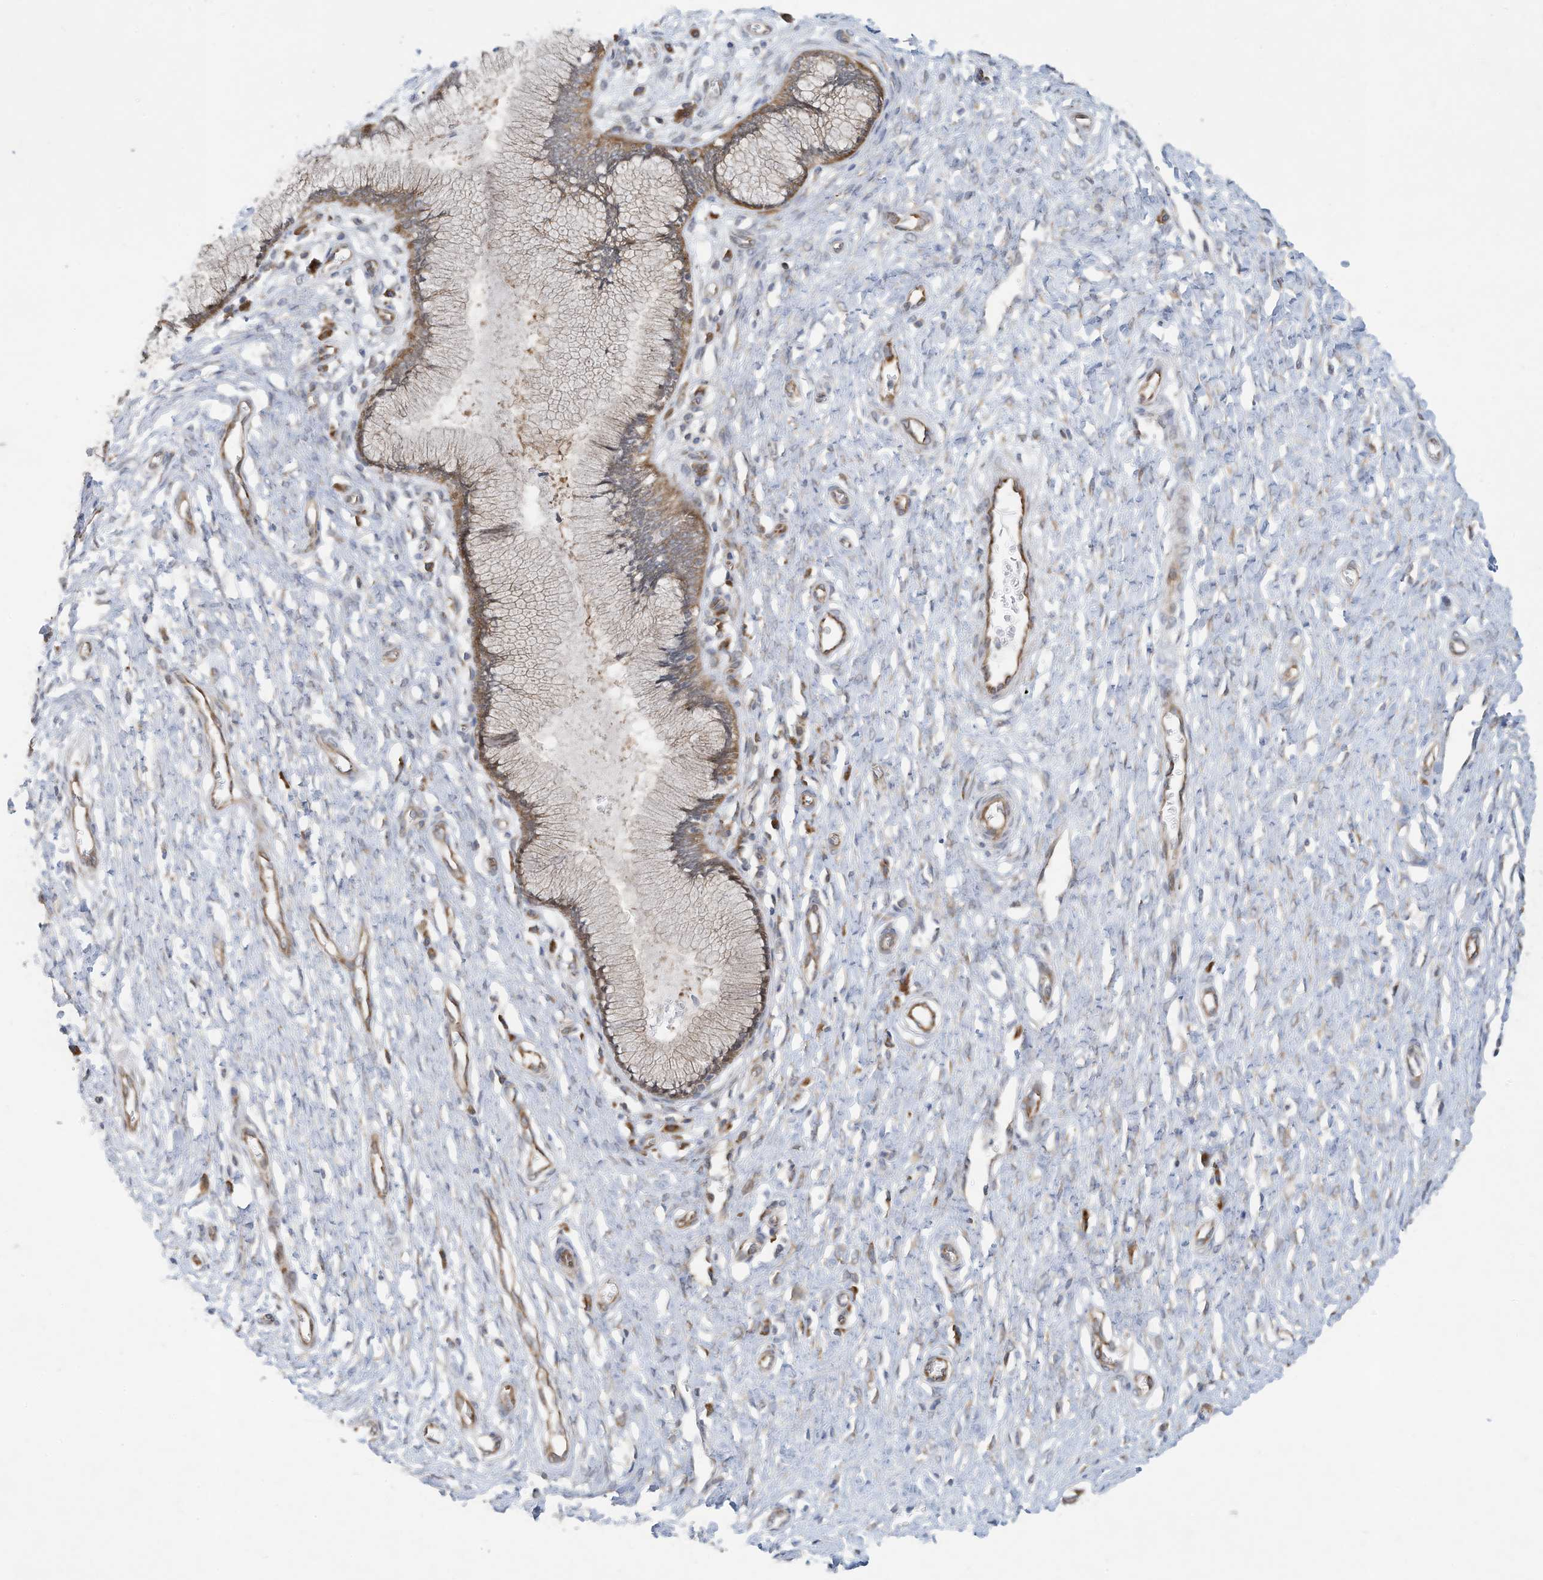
{"staining": {"intensity": "moderate", "quantity": "25%-75%", "location": "cytoplasmic/membranous"}, "tissue": "cervix", "cell_type": "Glandular cells", "image_type": "normal", "snomed": [{"axis": "morphology", "description": "Normal tissue, NOS"}, {"axis": "topography", "description": "Cervix"}], "caption": "An image of cervix stained for a protein demonstrates moderate cytoplasmic/membranous brown staining in glandular cells. Using DAB (3,3'-diaminobenzidine) (brown) and hematoxylin (blue) stains, captured at high magnification using brightfield microscopy.", "gene": "USE1", "patient": {"sex": "female", "age": 55}}